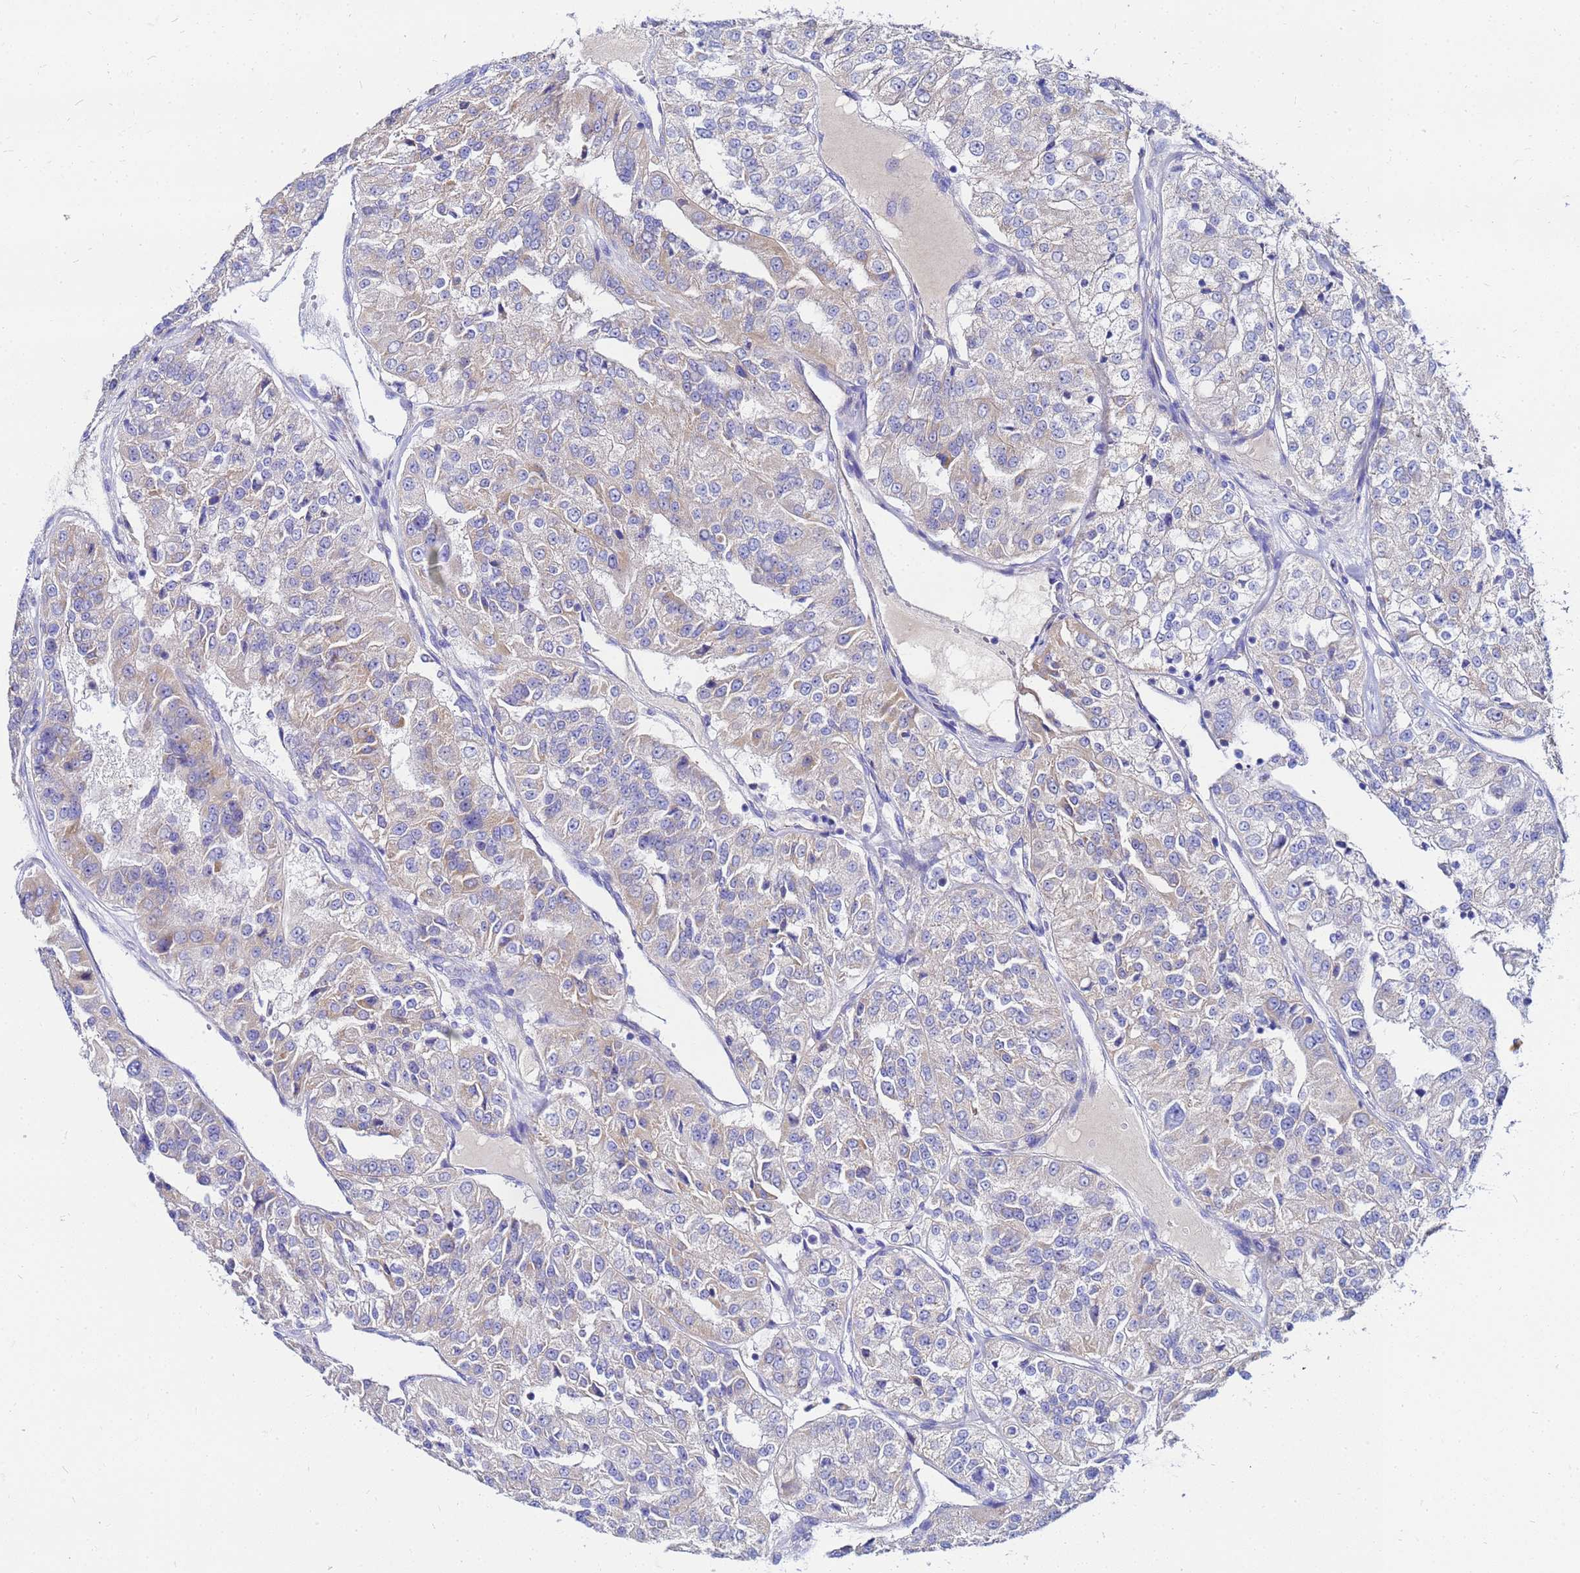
{"staining": {"intensity": "negative", "quantity": "none", "location": "none"}, "tissue": "renal cancer", "cell_type": "Tumor cells", "image_type": "cancer", "snomed": [{"axis": "morphology", "description": "Adenocarcinoma, NOS"}, {"axis": "topography", "description": "Kidney"}], "caption": "This is an immunohistochemistry (IHC) image of human adenocarcinoma (renal). There is no positivity in tumor cells.", "gene": "FAHD2A", "patient": {"sex": "female", "age": 63}}